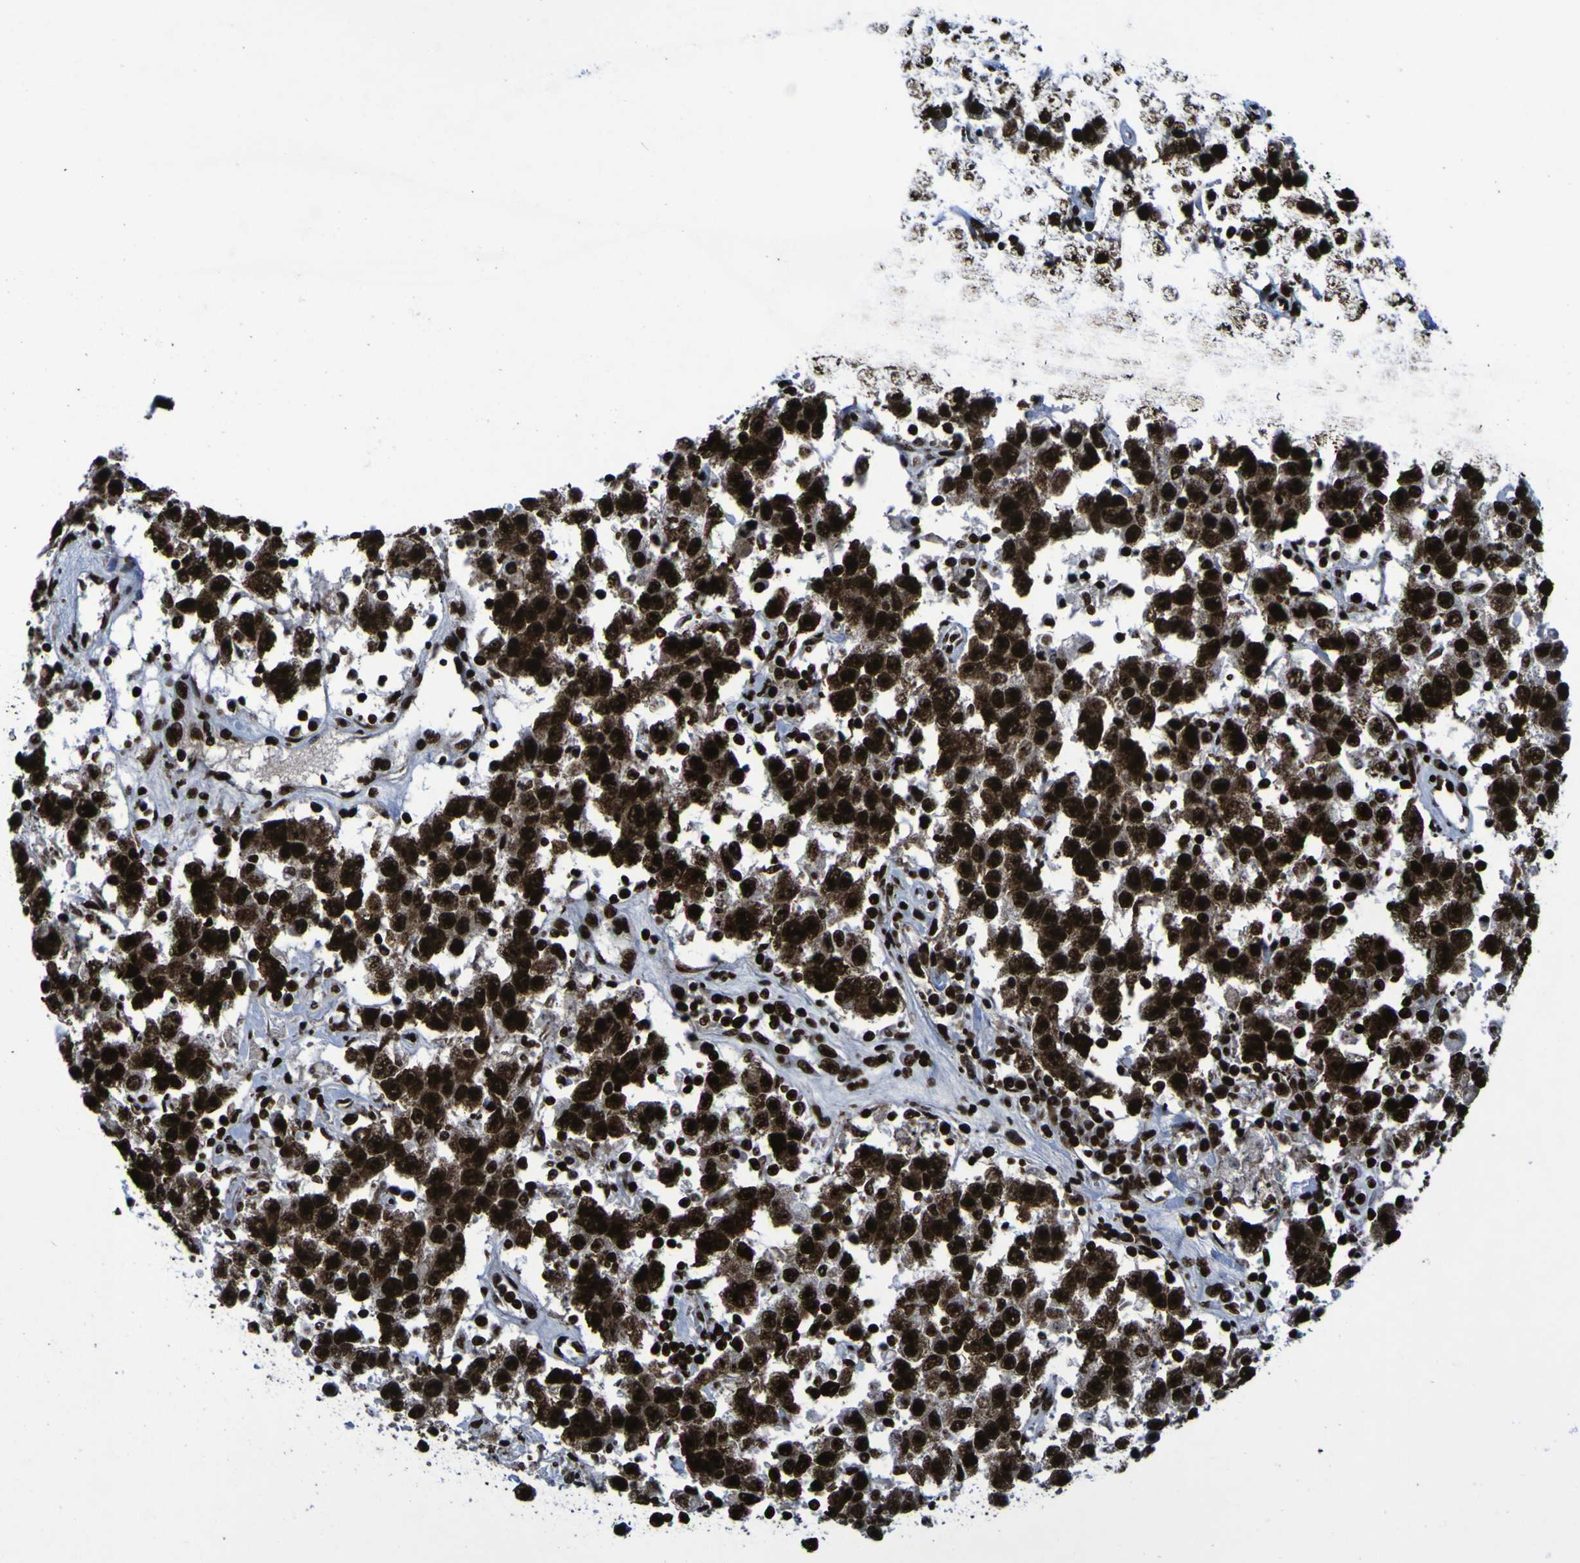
{"staining": {"intensity": "strong", "quantity": ">75%", "location": "nuclear"}, "tissue": "testis cancer", "cell_type": "Tumor cells", "image_type": "cancer", "snomed": [{"axis": "morphology", "description": "Seminoma, NOS"}, {"axis": "topography", "description": "Testis"}], "caption": "Testis cancer stained for a protein (brown) reveals strong nuclear positive expression in approximately >75% of tumor cells.", "gene": "NPM1", "patient": {"sex": "male", "age": 41}}